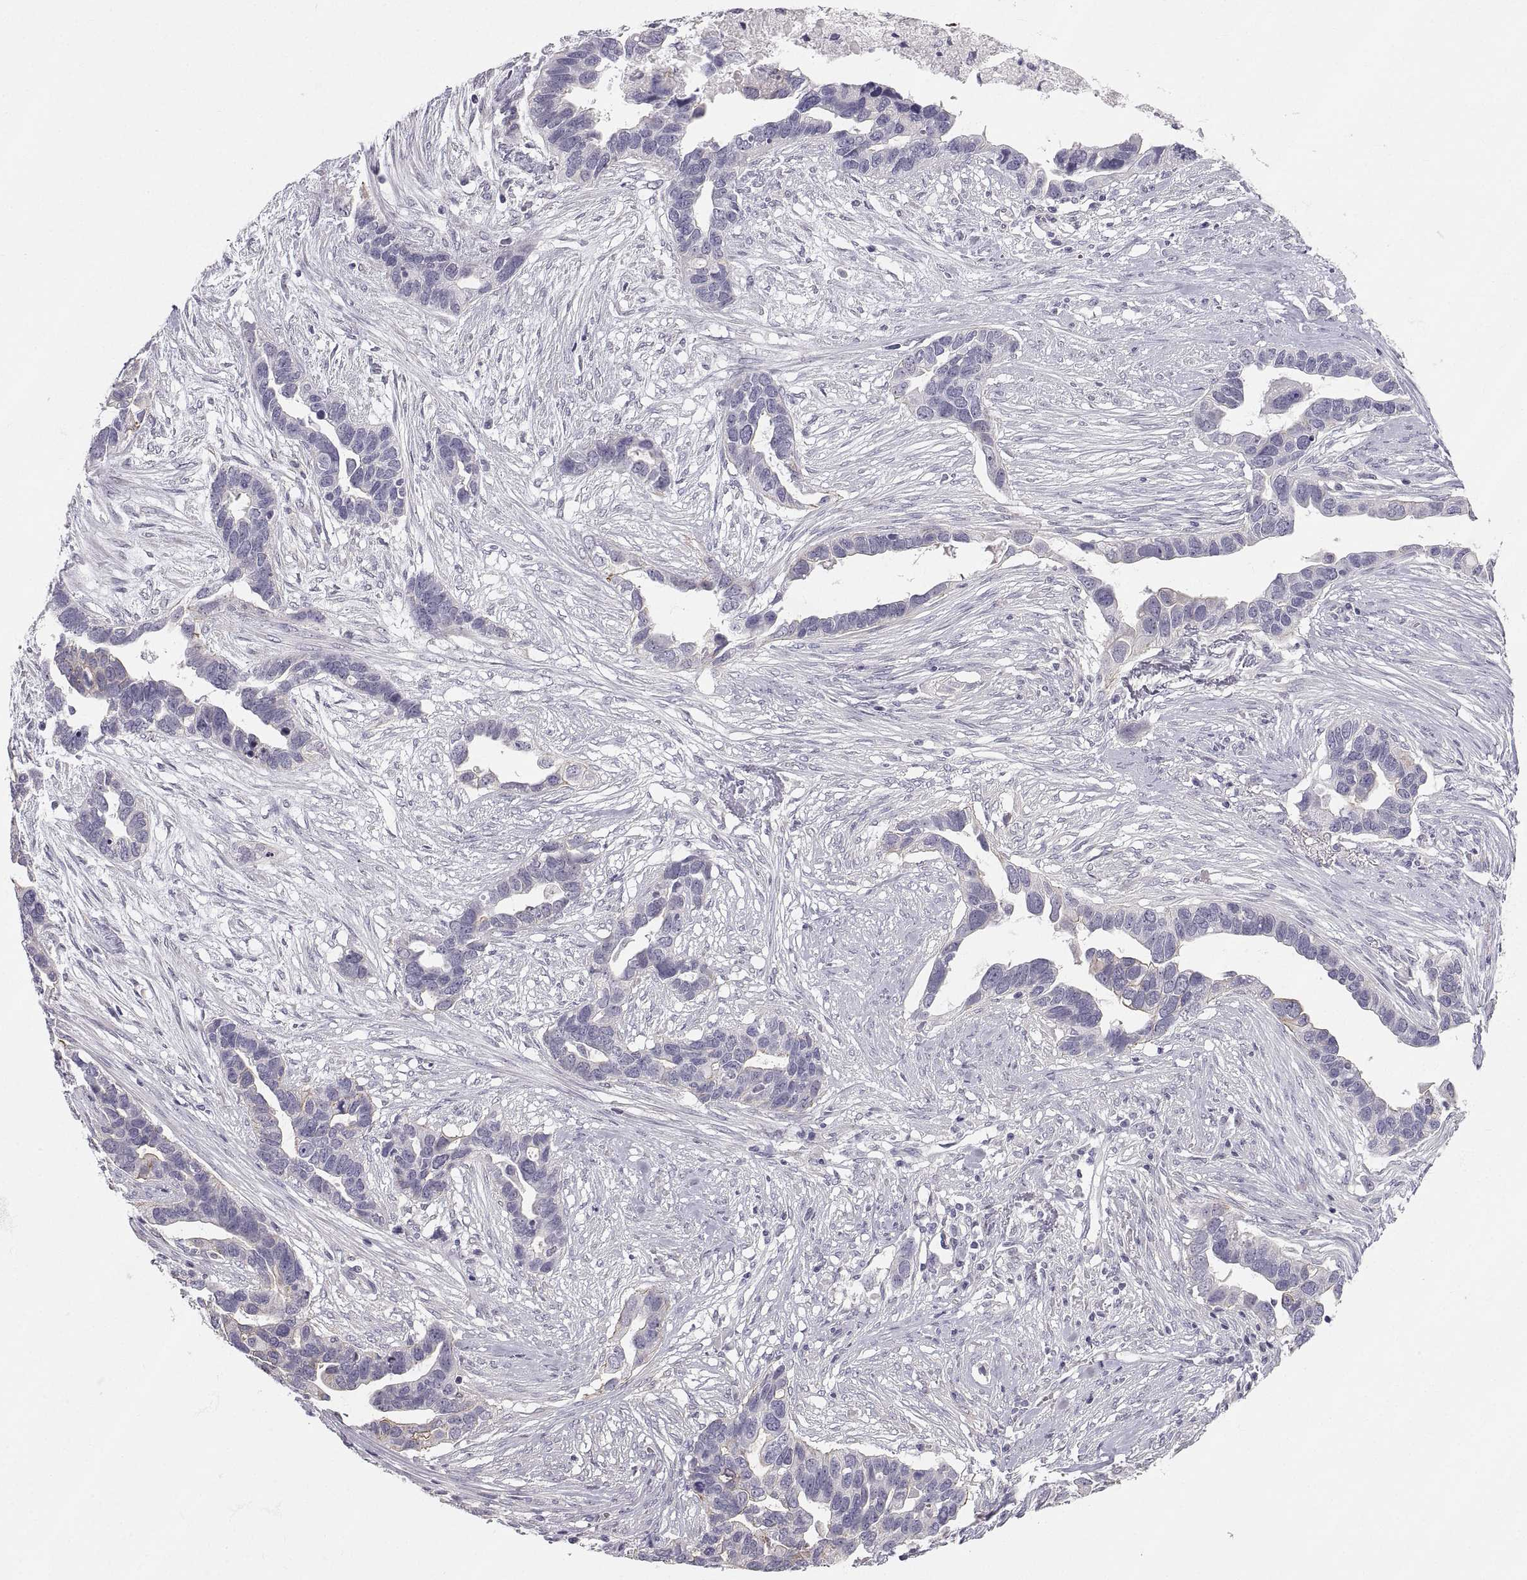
{"staining": {"intensity": "weak", "quantity": "<25%", "location": "cytoplasmic/membranous"}, "tissue": "ovarian cancer", "cell_type": "Tumor cells", "image_type": "cancer", "snomed": [{"axis": "morphology", "description": "Cystadenocarcinoma, serous, NOS"}, {"axis": "topography", "description": "Ovary"}], "caption": "A high-resolution histopathology image shows immunohistochemistry (IHC) staining of ovarian serous cystadenocarcinoma, which displays no significant staining in tumor cells.", "gene": "ZNF185", "patient": {"sex": "female", "age": 54}}